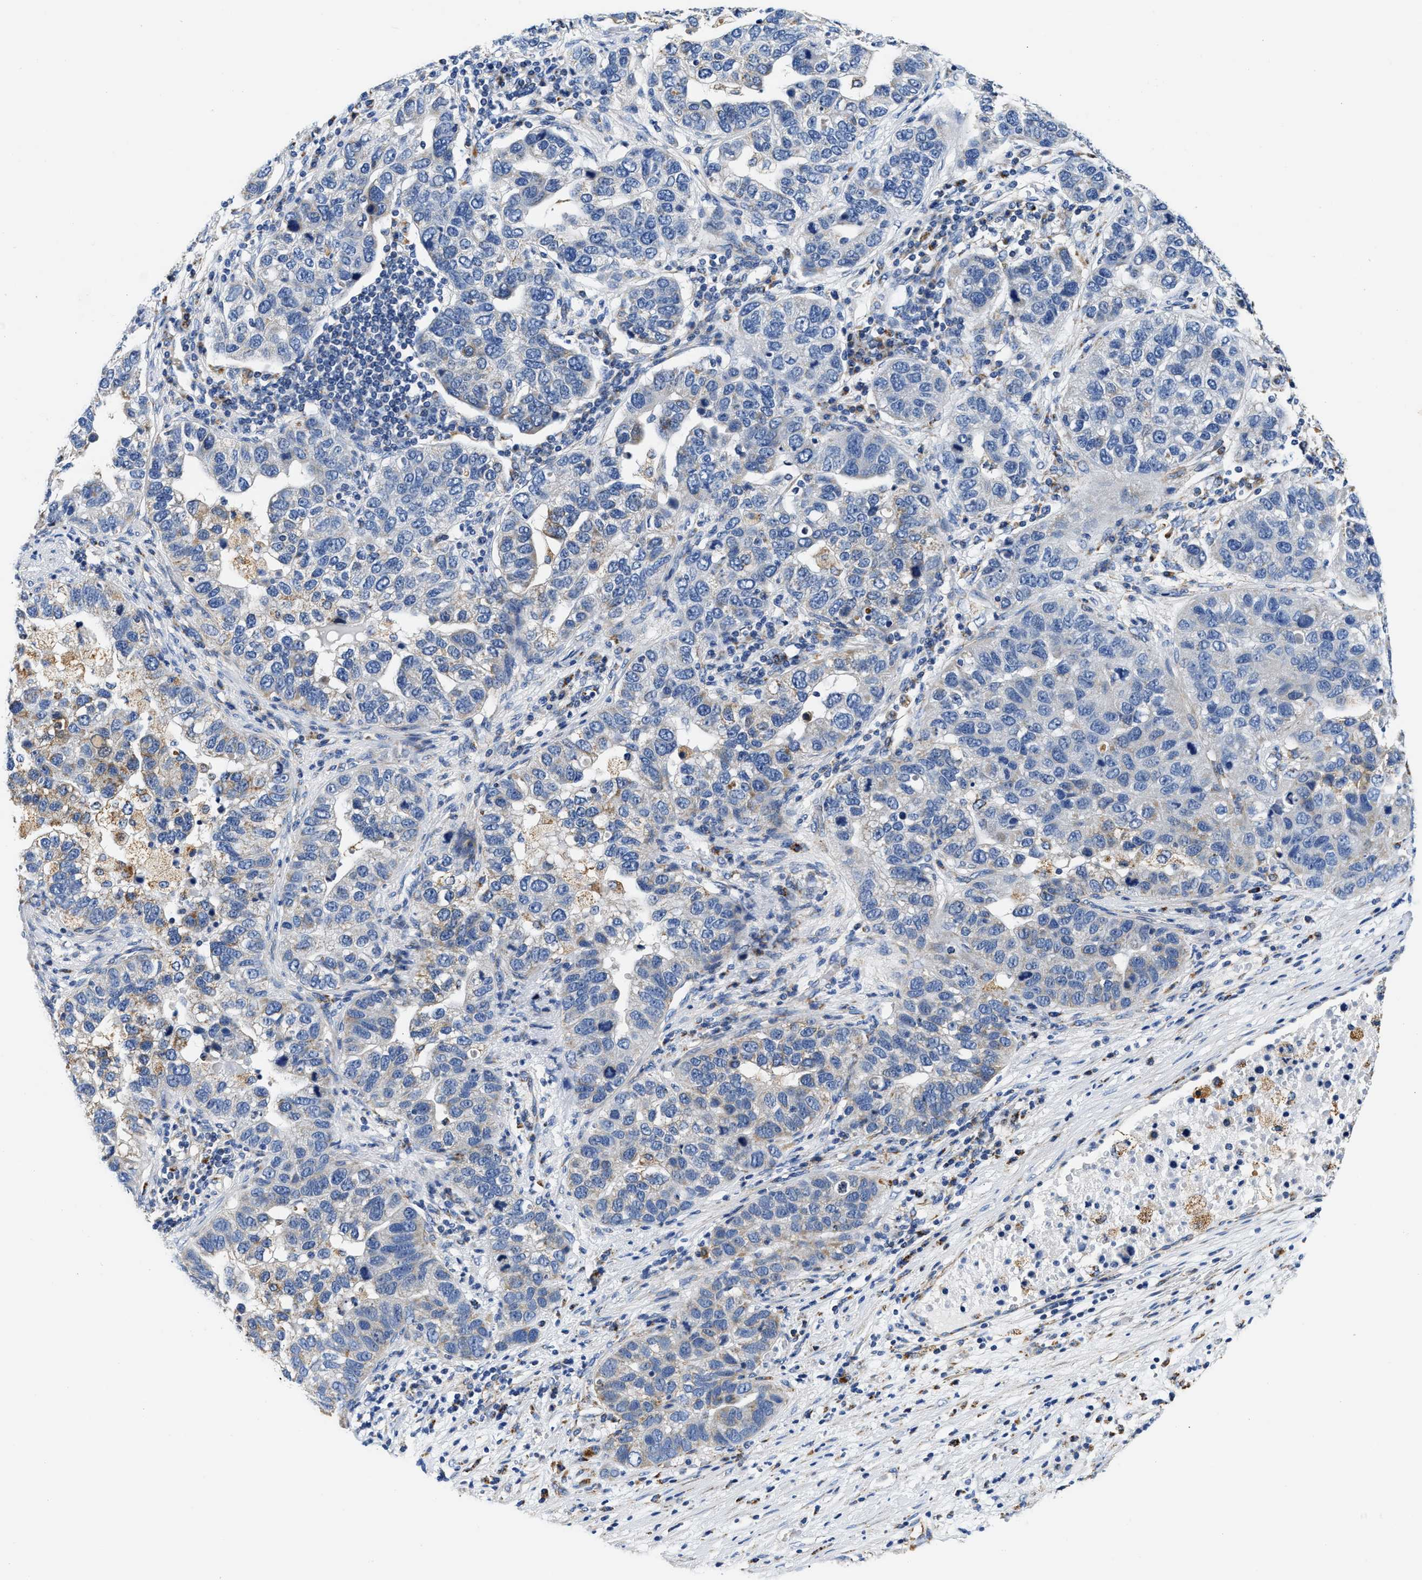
{"staining": {"intensity": "negative", "quantity": "none", "location": "none"}, "tissue": "pancreatic cancer", "cell_type": "Tumor cells", "image_type": "cancer", "snomed": [{"axis": "morphology", "description": "Adenocarcinoma, NOS"}, {"axis": "topography", "description": "Pancreas"}], "caption": "Pancreatic cancer (adenocarcinoma) was stained to show a protein in brown. There is no significant staining in tumor cells.", "gene": "ACADVL", "patient": {"sex": "female", "age": 61}}